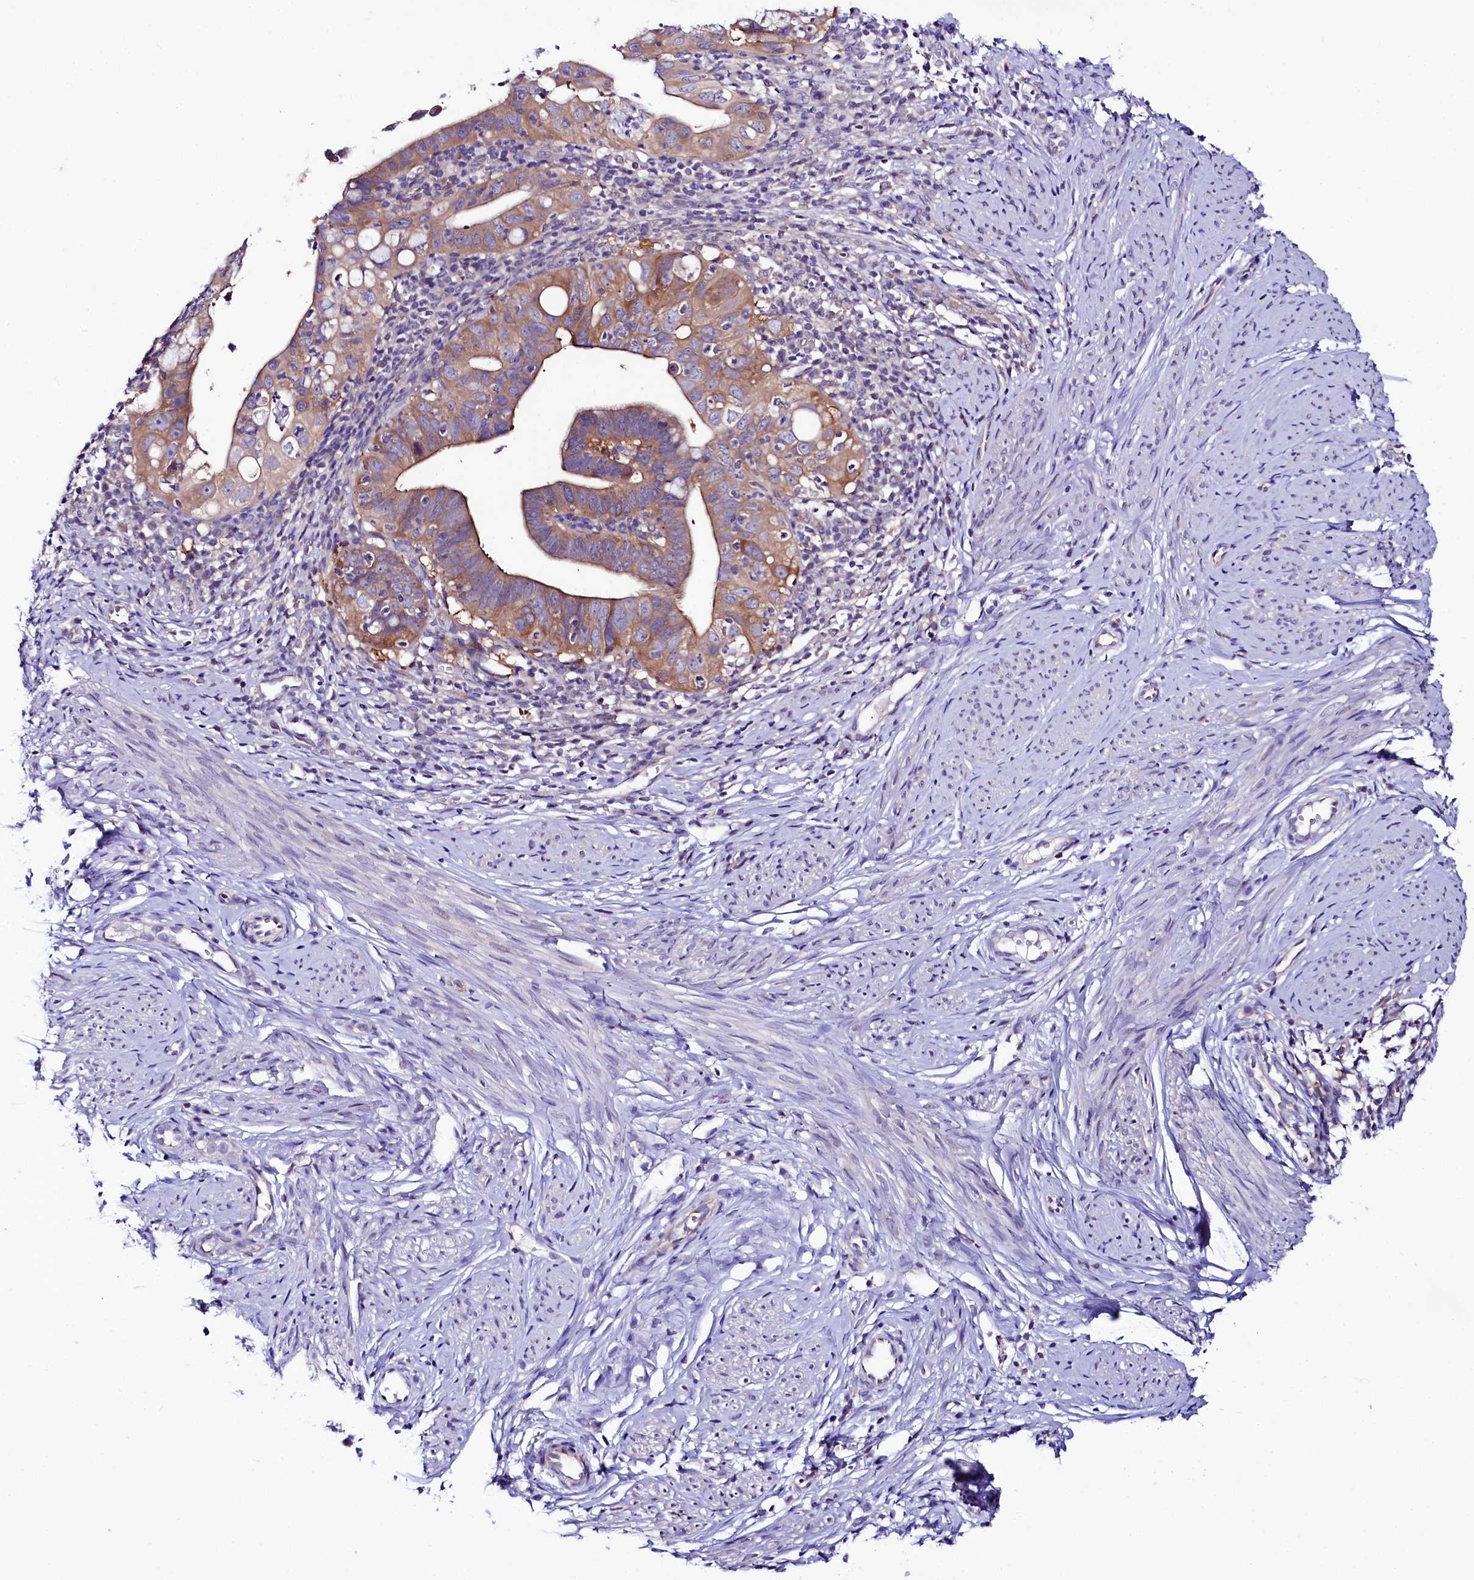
{"staining": {"intensity": "moderate", "quantity": ">75%", "location": "cytoplasmic/membranous"}, "tissue": "cervical cancer", "cell_type": "Tumor cells", "image_type": "cancer", "snomed": [{"axis": "morphology", "description": "Adenocarcinoma, NOS"}, {"axis": "topography", "description": "Cervix"}], "caption": "Immunohistochemistry histopathology image of adenocarcinoma (cervical) stained for a protein (brown), which displays medium levels of moderate cytoplasmic/membranous expression in approximately >75% of tumor cells.", "gene": "ABHD5", "patient": {"sex": "female", "age": 36}}